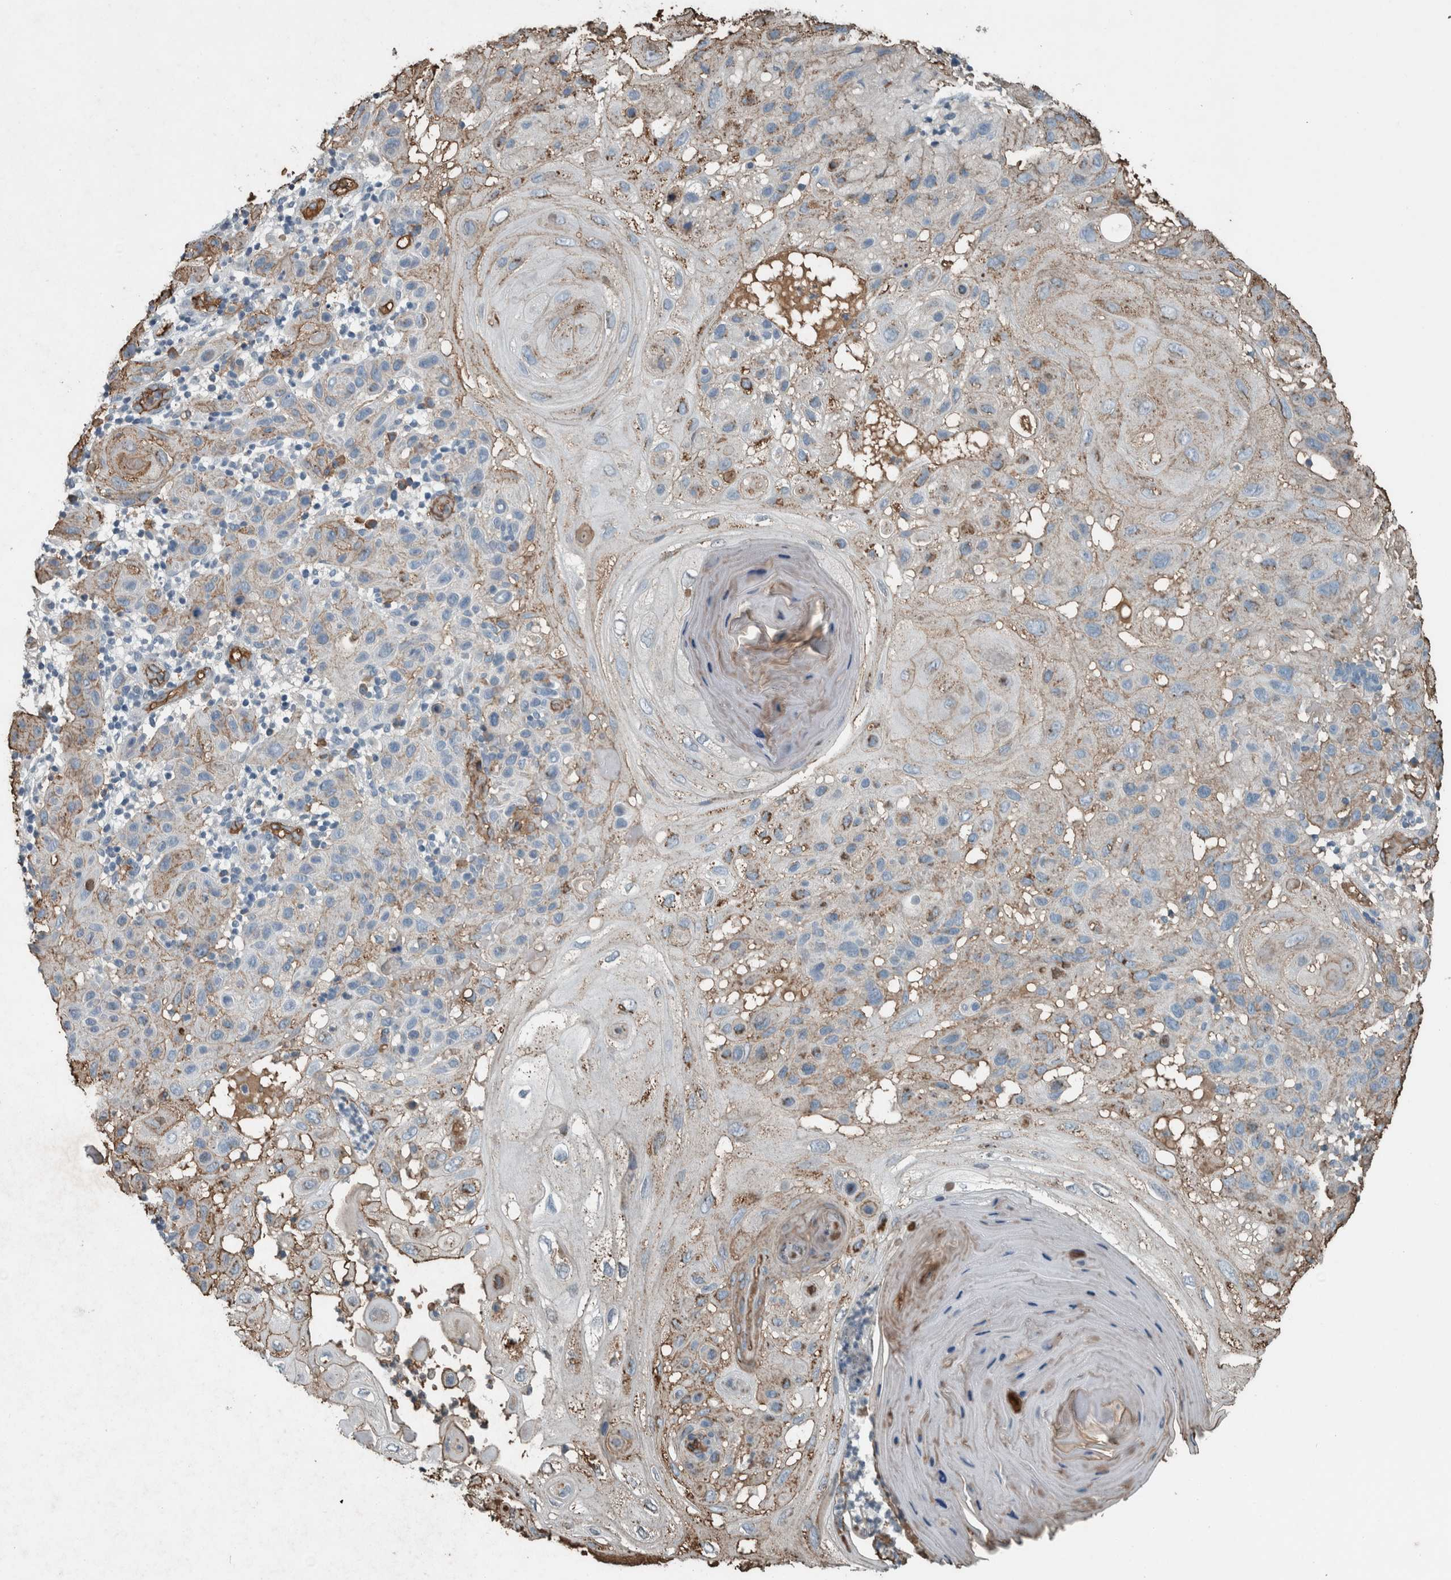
{"staining": {"intensity": "weak", "quantity": ">75%", "location": "cytoplasmic/membranous"}, "tissue": "skin cancer", "cell_type": "Tumor cells", "image_type": "cancer", "snomed": [{"axis": "morphology", "description": "Normal tissue, NOS"}, {"axis": "morphology", "description": "Squamous cell carcinoma, NOS"}, {"axis": "topography", "description": "Skin"}], "caption": "A histopathology image of human skin cancer stained for a protein shows weak cytoplasmic/membranous brown staining in tumor cells.", "gene": "LBP", "patient": {"sex": "female", "age": 96}}